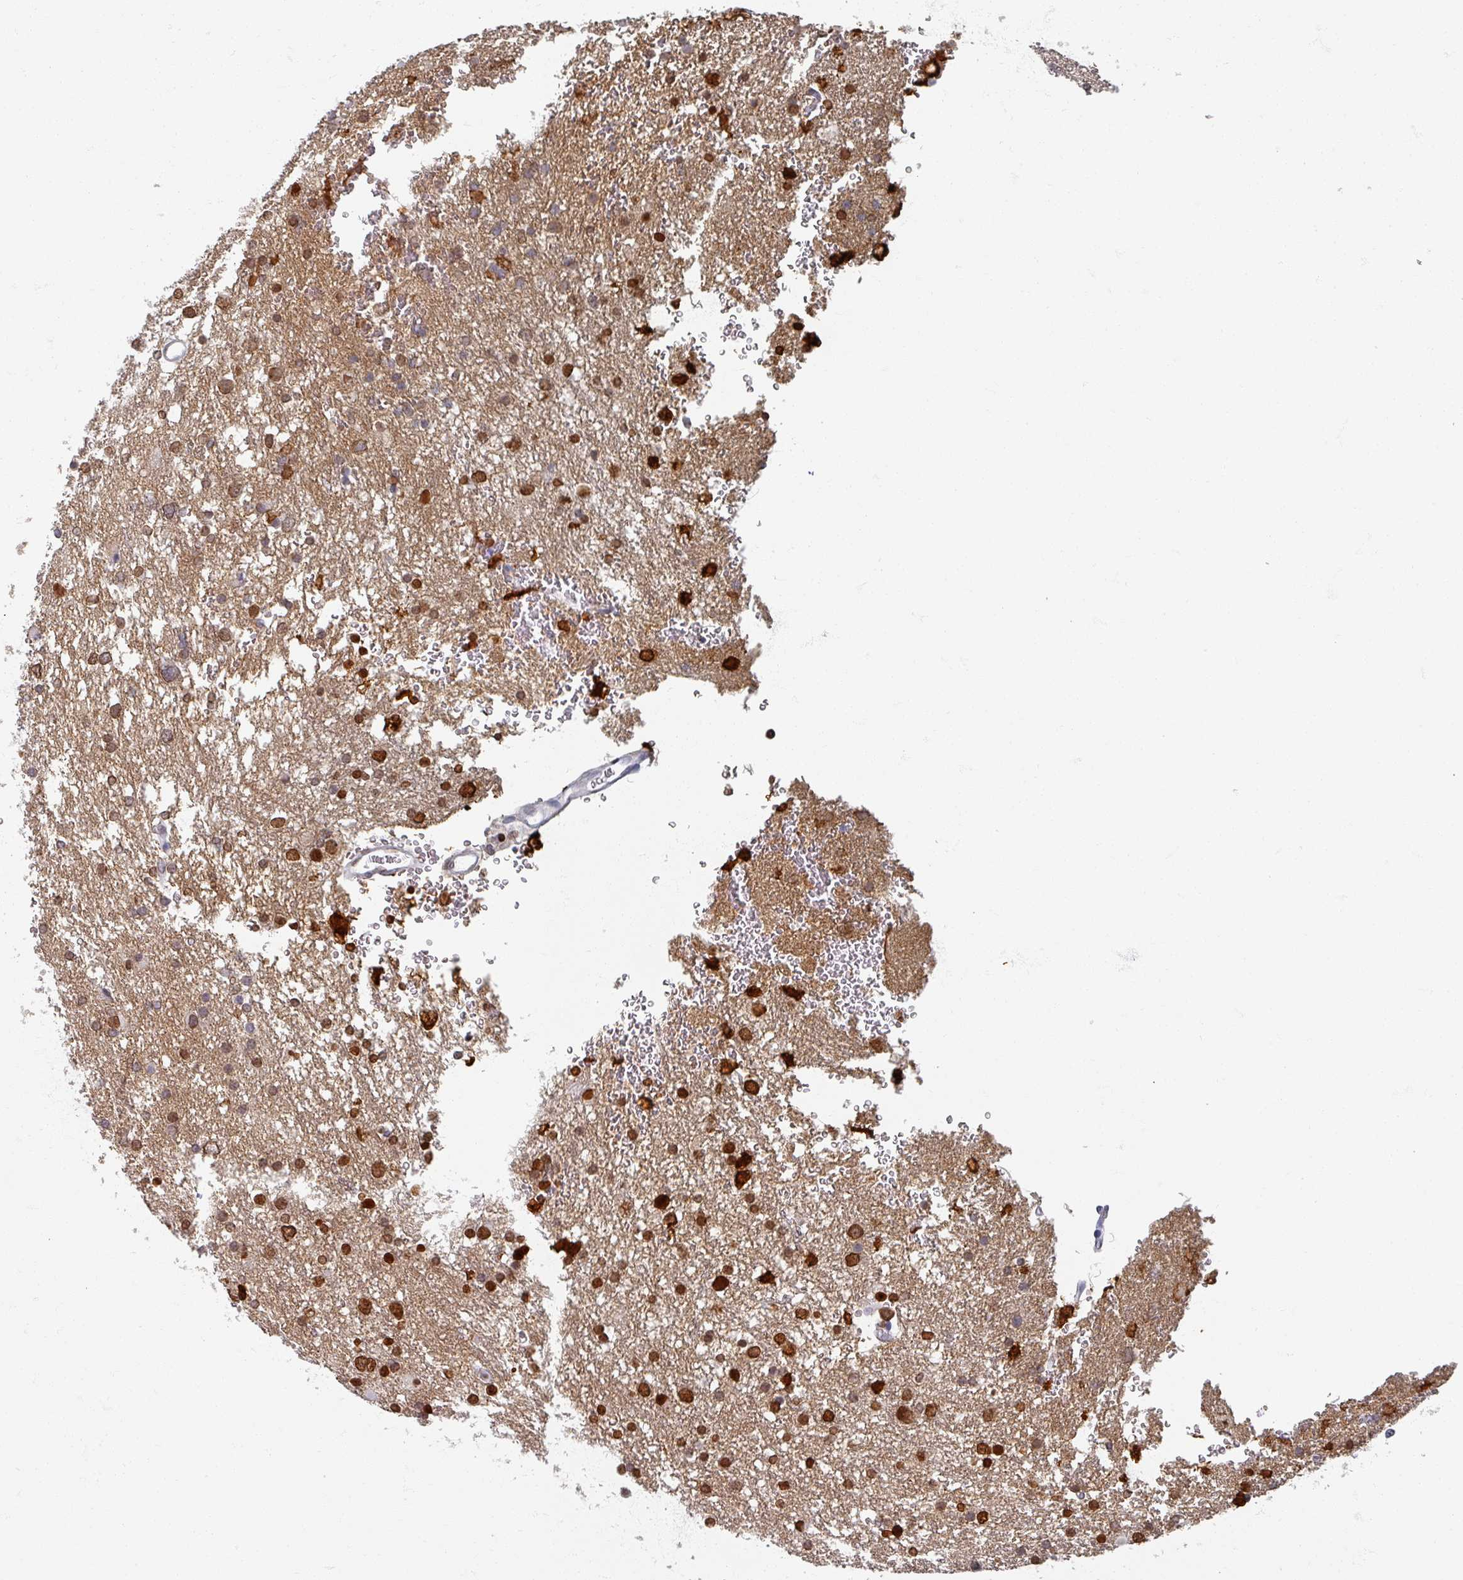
{"staining": {"intensity": "strong", "quantity": ">75%", "location": "nuclear"}, "tissue": "glioma", "cell_type": "Tumor cells", "image_type": "cancer", "snomed": [{"axis": "morphology", "description": "Glioma, malignant, Low grade"}, {"axis": "topography", "description": "Brain"}], "caption": "Immunohistochemical staining of low-grade glioma (malignant) displays strong nuclear protein staining in about >75% of tumor cells.", "gene": "OMG", "patient": {"sex": "female", "age": 32}}